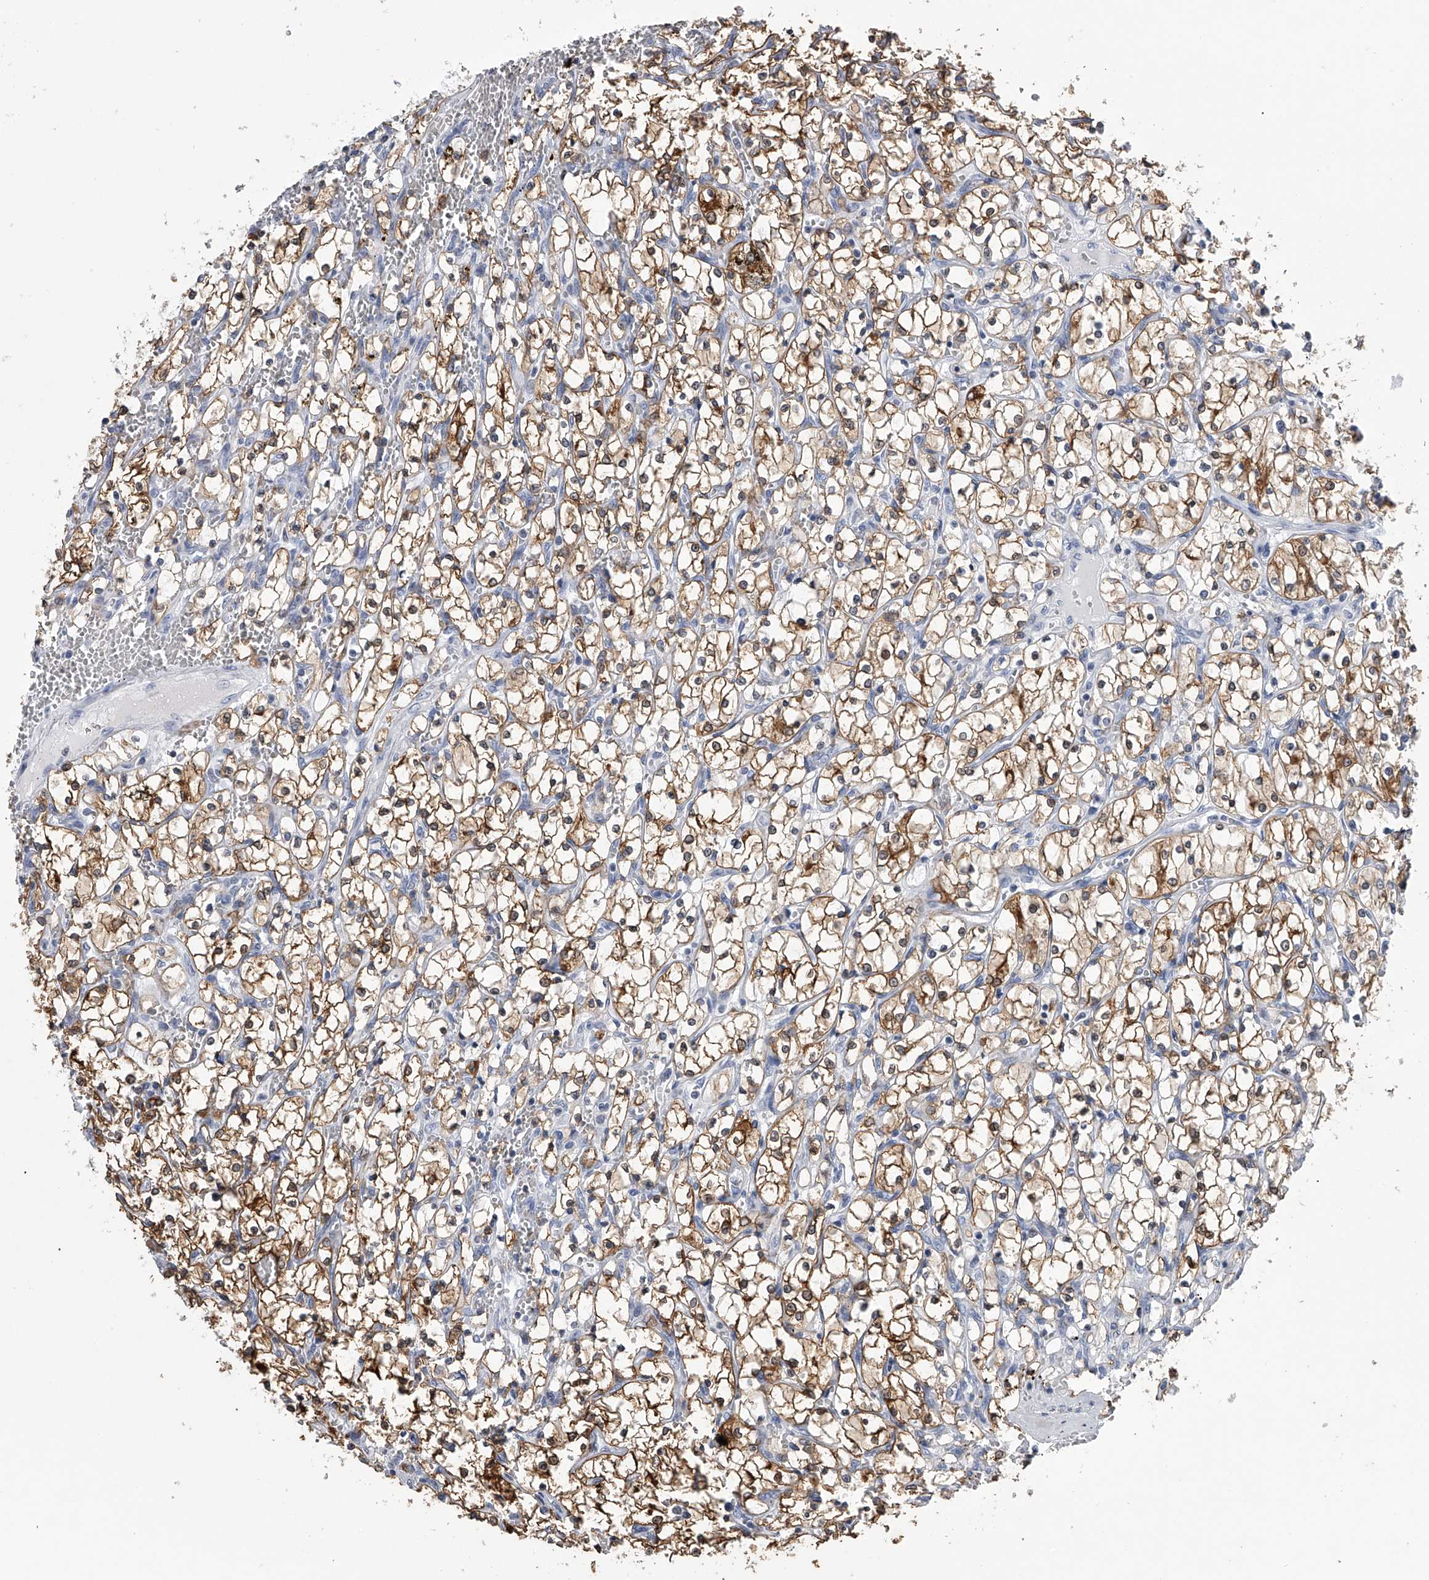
{"staining": {"intensity": "moderate", "quantity": ">75%", "location": "cytoplasmic/membranous"}, "tissue": "renal cancer", "cell_type": "Tumor cells", "image_type": "cancer", "snomed": [{"axis": "morphology", "description": "Adenocarcinoma, NOS"}, {"axis": "topography", "description": "Kidney"}], "caption": "Renal adenocarcinoma stained with a protein marker shows moderate staining in tumor cells.", "gene": "TASP1", "patient": {"sex": "female", "age": 69}}